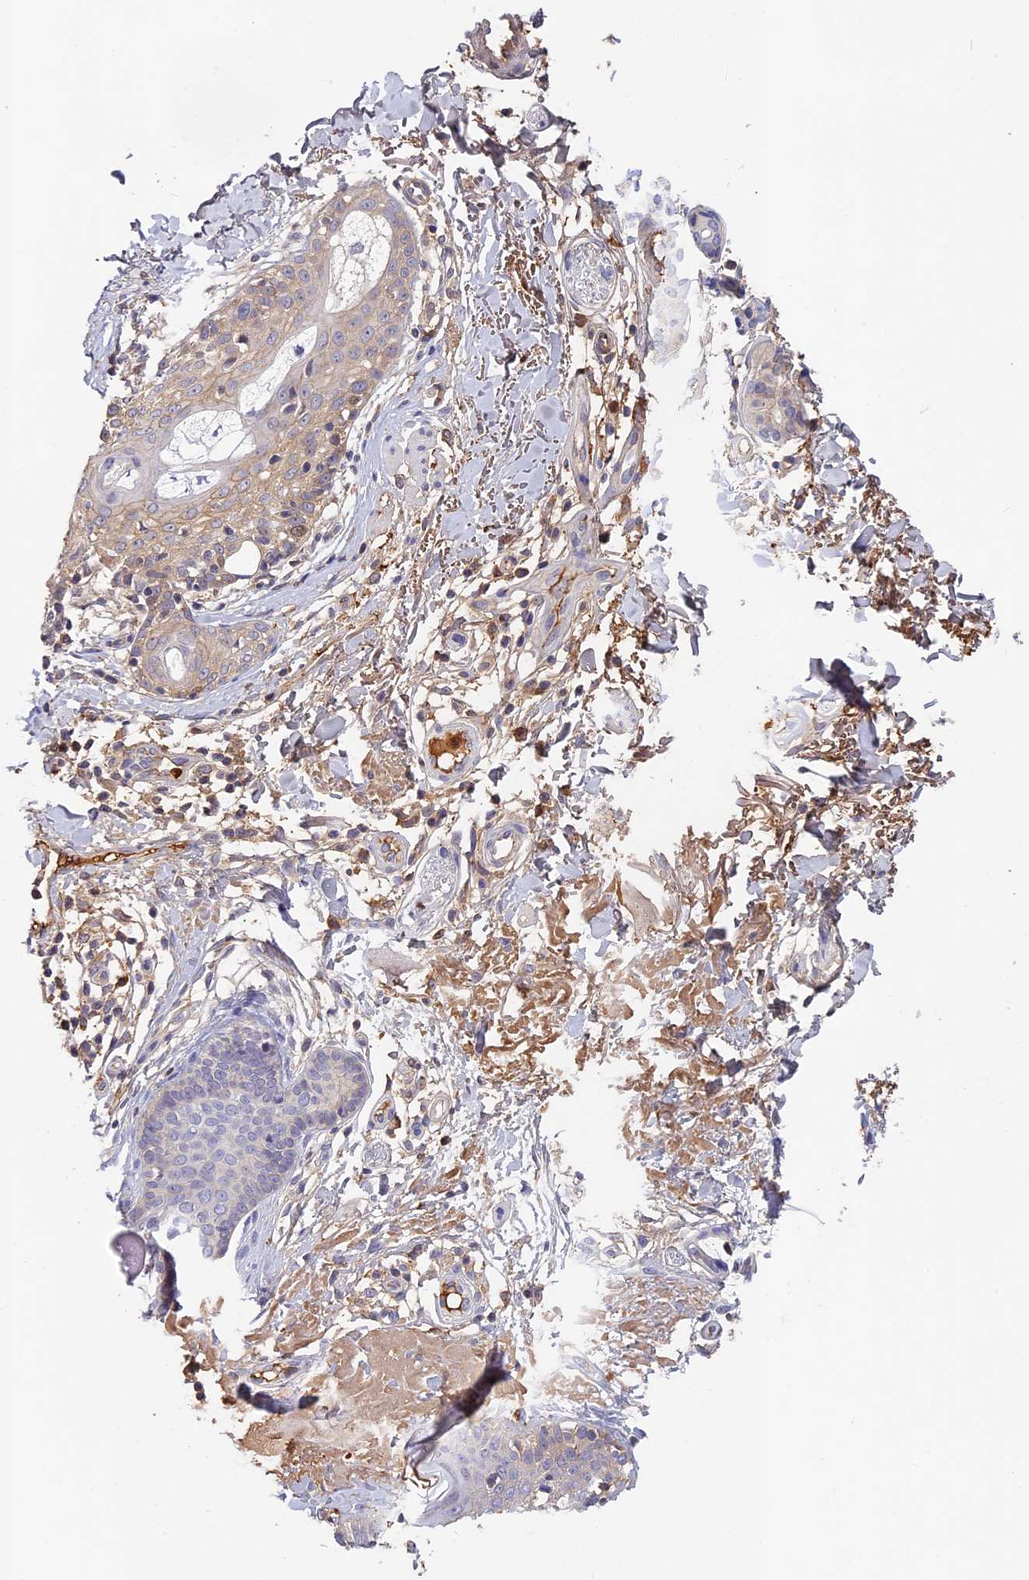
{"staining": {"intensity": "weak", "quantity": "<25%", "location": "nuclear"}, "tissue": "skin cancer", "cell_type": "Tumor cells", "image_type": "cancer", "snomed": [{"axis": "morphology", "description": "Basal cell carcinoma"}, {"axis": "topography", "description": "Skin"}], "caption": "This is an immunohistochemistry histopathology image of human skin cancer (basal cell carcinoma). There is no staining in tumor cells.", "gene": "ADGRD1", "patient": {"sex": "female", "age": 61}}